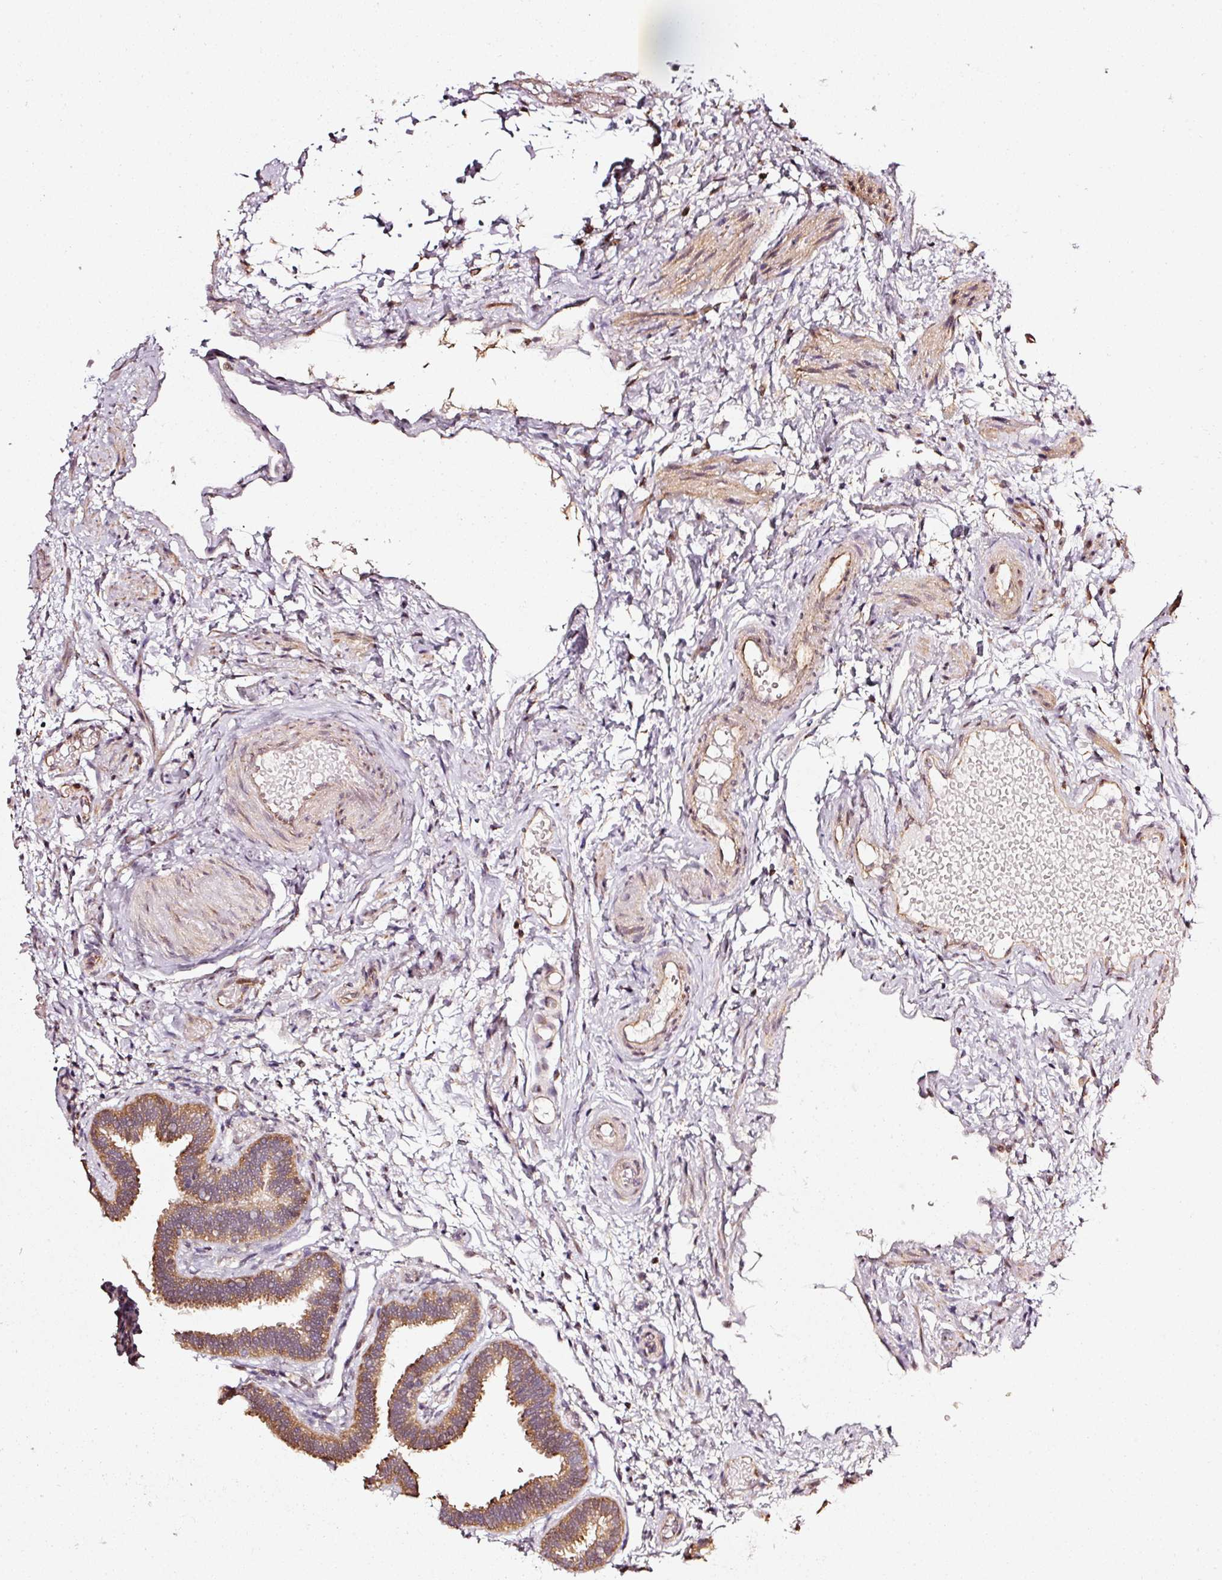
{"staining": {"intensity": "moderate", "quantity": "25%-75%", "location": "cytoplasmic/membranous"}, "tissue": "fallopian tube", "cell_type": "Glandular cells", "image_type": "normal", "snomed": [{"axis": "morphology", "description": "Normal tissue, NOS"}, {"axis": "topography", "description": "Fallopian tube"}], "caption": "IHC of normal fallopian tube exhibits medium levels of moderate cytoplasmic/membranous staining in about 25%-75% of glandular cells.", "gene": "RAB35", "patient": {"sex": "female", "age": 37}}